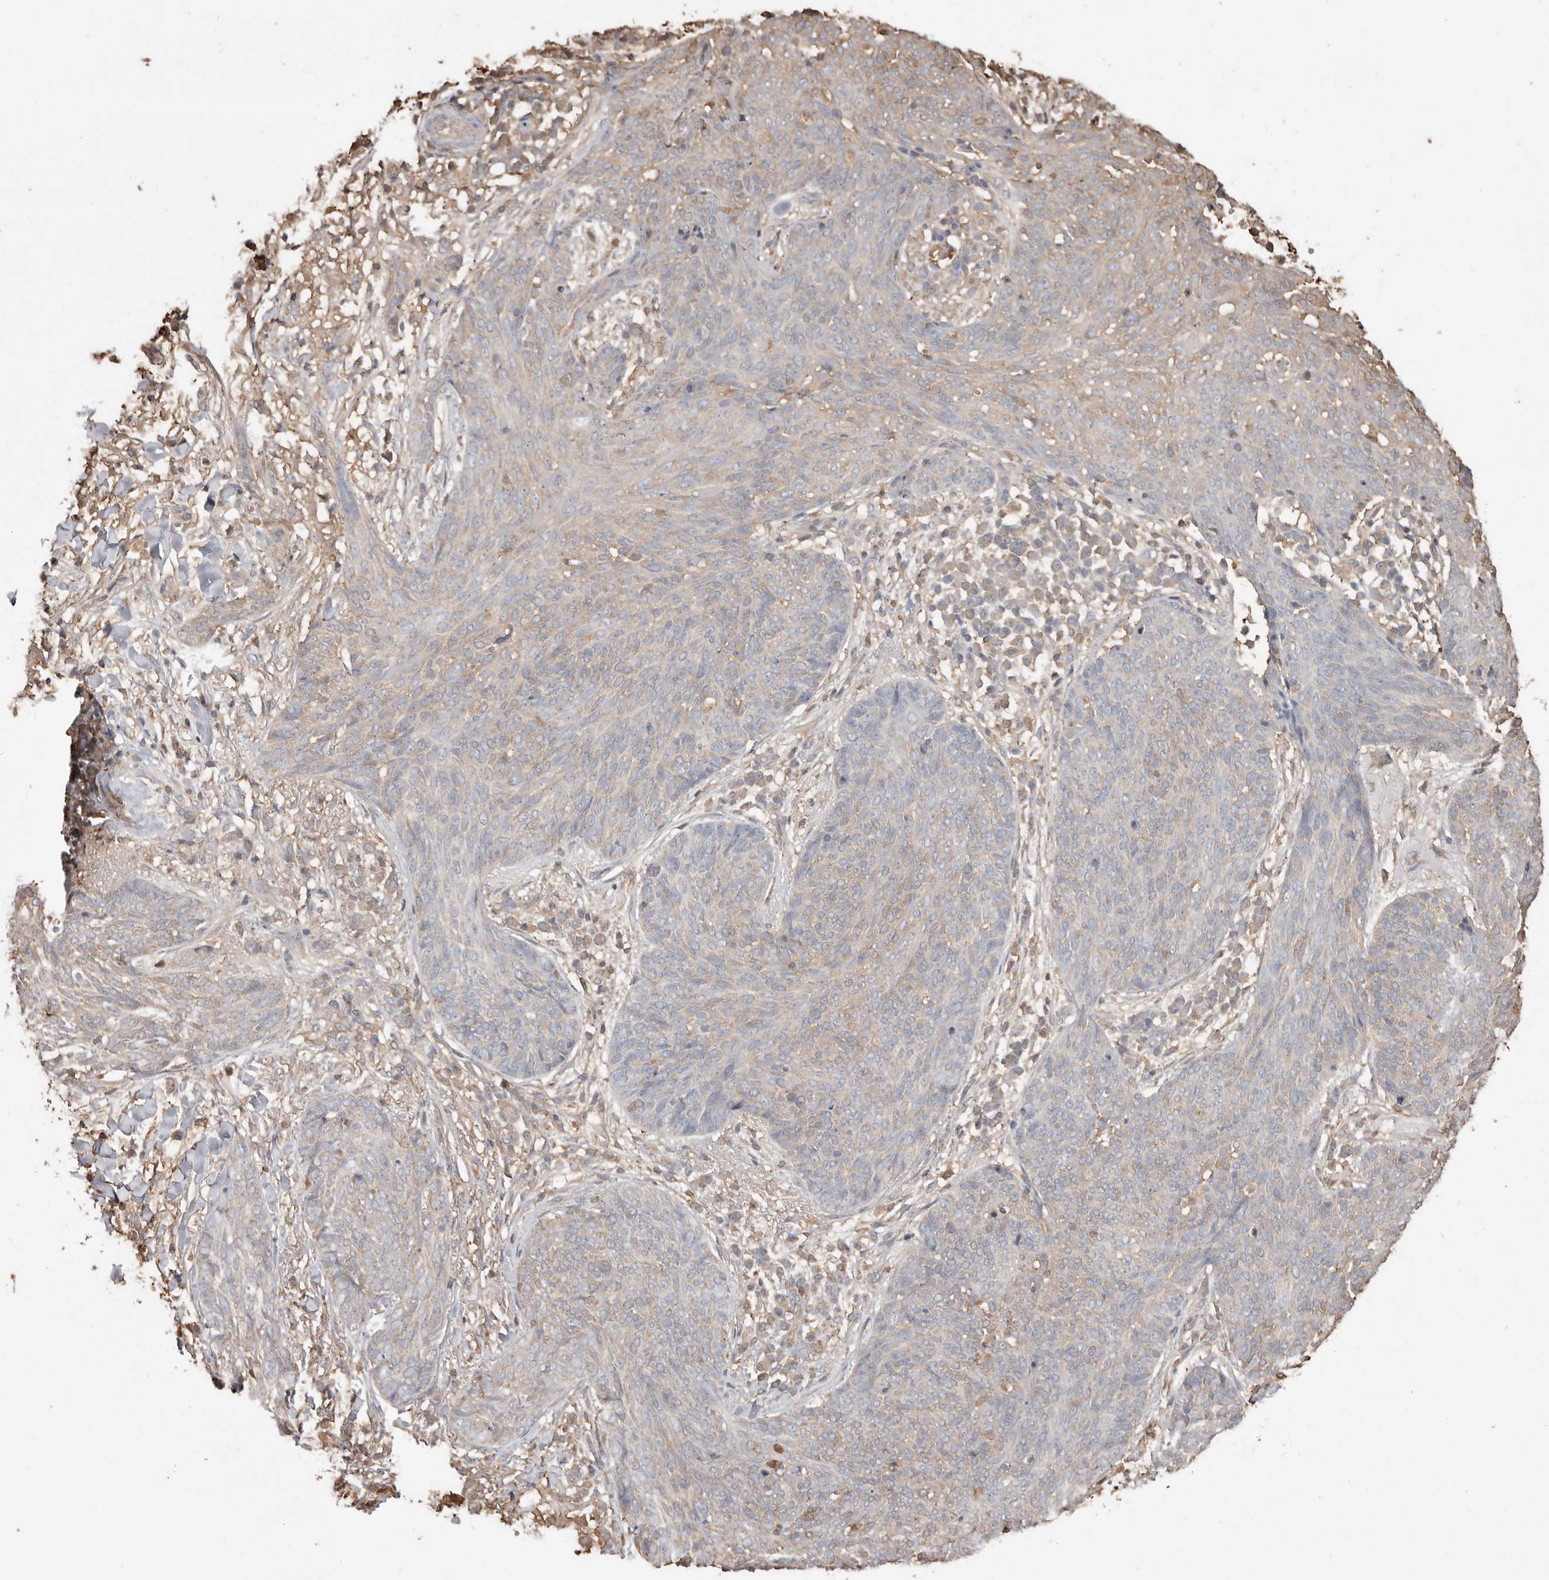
{"staining": {"intensity": "weak", "quantity": "25%-75%", "location": "cytoplasmic/membranous"}, "tissue": "skin cancer", "cell_type": "Tumor cells", "image_type": "cancer", "snomed": [{"axis": "morphology", "description": "Basal cell carcinoma"}, {"axis": "topography", "description": "Skin"}], "caption": "Protein expression analysis of basal cell carcinoma (skin) exhibits weak cytoplasmic/membranous expression in about 25%-75% of tumor cells.", "gene": "PKM", "patient": {"sex": "male", "age": 85}}